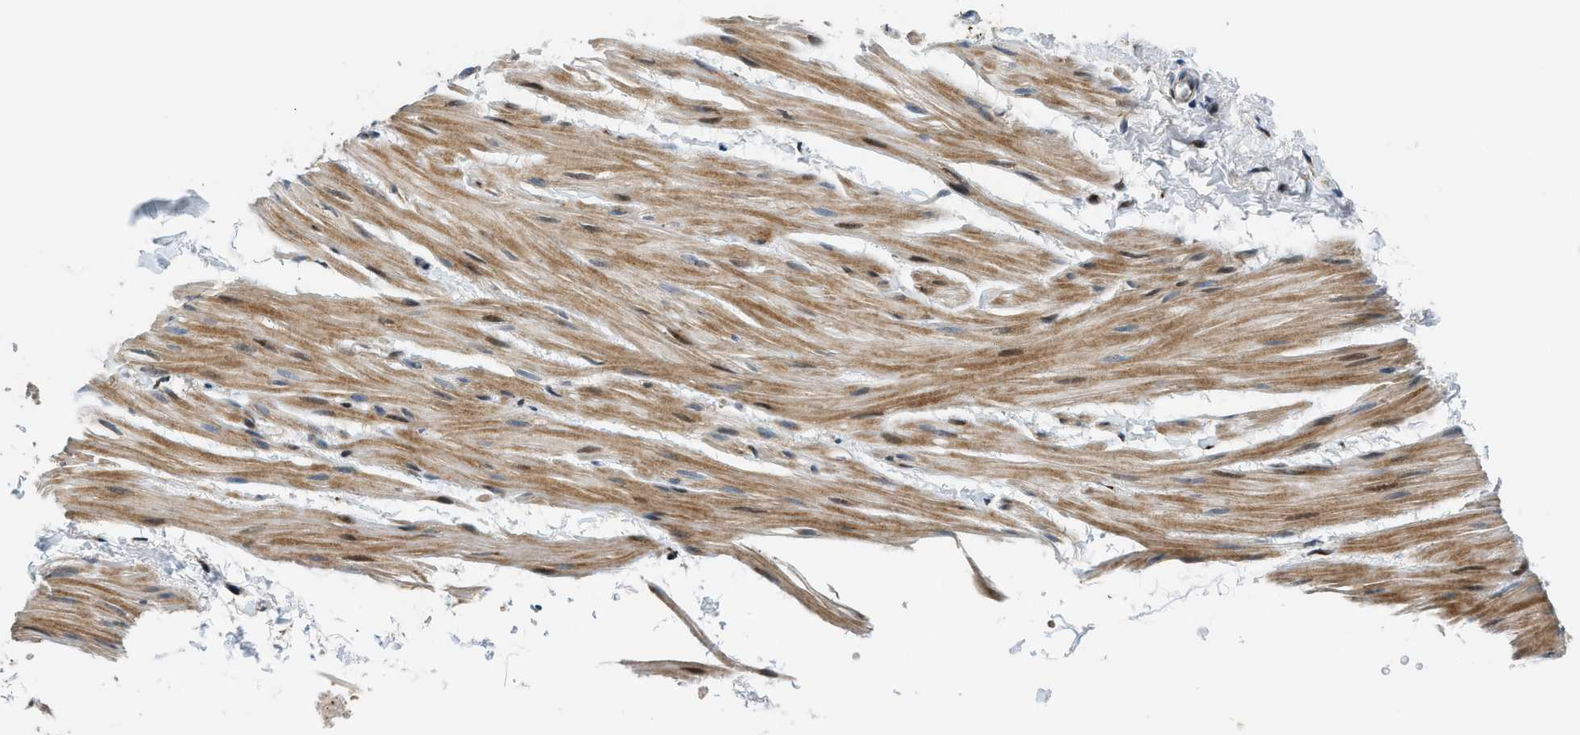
{"staining": {"intensity": "moderate", "quantity": "<25%", "location": "cytoplasmic/membranous"}, "tissue": "smooth muscle", "cell_type": "Smooth muscle cells", "image_type": "normal", "snomed": [{"axis": "morphology", "description": "Normal tissue, NOS"}, {"axis": "topography", "description": "Smooth muscle"}], "caption": "IHC of unremarkable human smooth muscle demonstrates low levels of moderate cytoplasmic/membranous expression in approximately <25% of smooth muscle cells. (DAB IHC, brown staining for protein, blue staining for nuclei).", "gene": "FUT8", "patient": {"sex": "male", "age": 16}}